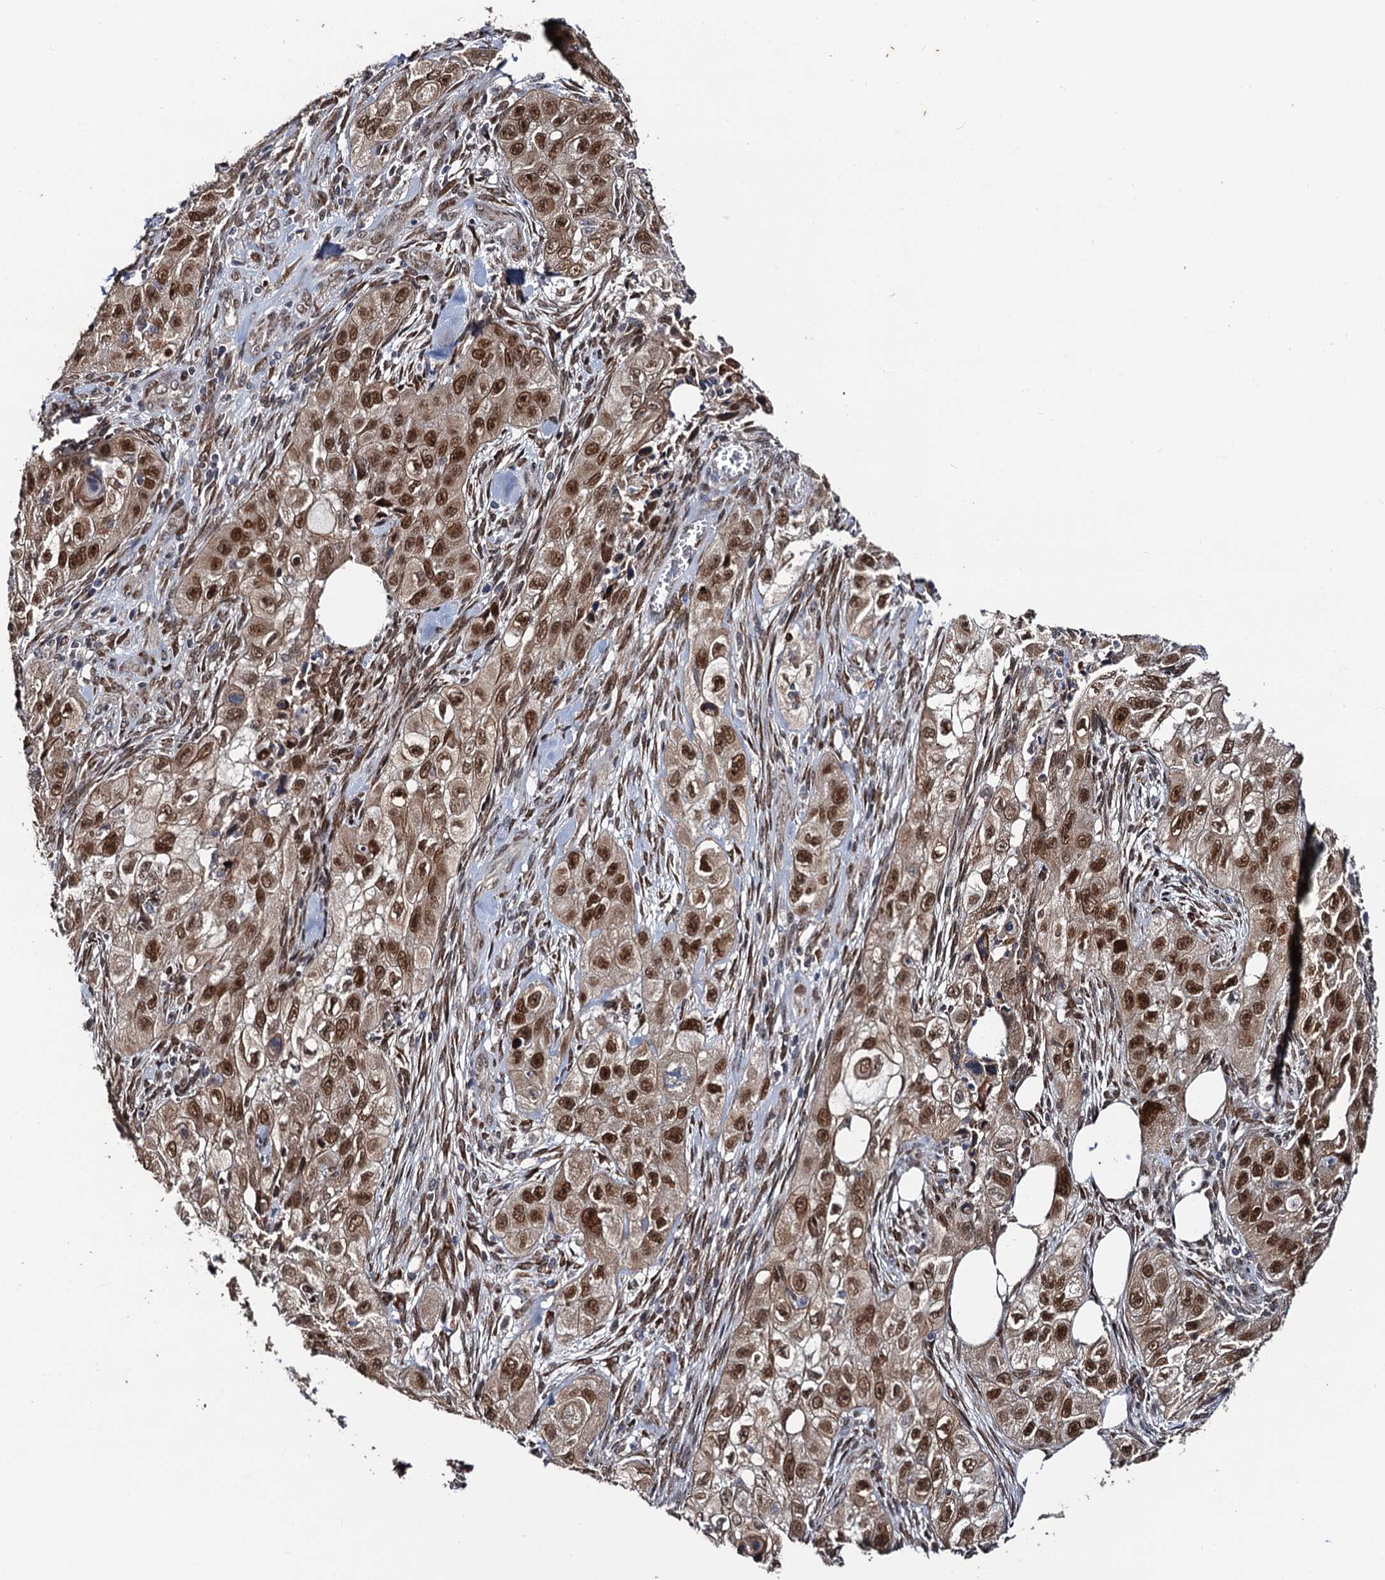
{"staining": {"intensity": "moderate", "quantity": ">75%", "location": "nuclear"}, "tissue": "skin cancer", "cell_type": "Tumor cells", "image_type": "cancer", "snomed": [{"axis": "morphology", "description": "Squamous cell carcinoma, NOS"}, {"axis": "topography", "description": "Skin"}, {"axis": "topography", "description": "Subcutis"}], "caption": "Skin cancer (squamous cell carcinoma) stained for a protein (brown) displays moderate nuclear positive expression in approximately >75% of tumor cells.", "gene": "LRRC63", "patient": {"sex": "male", "age": 73}}